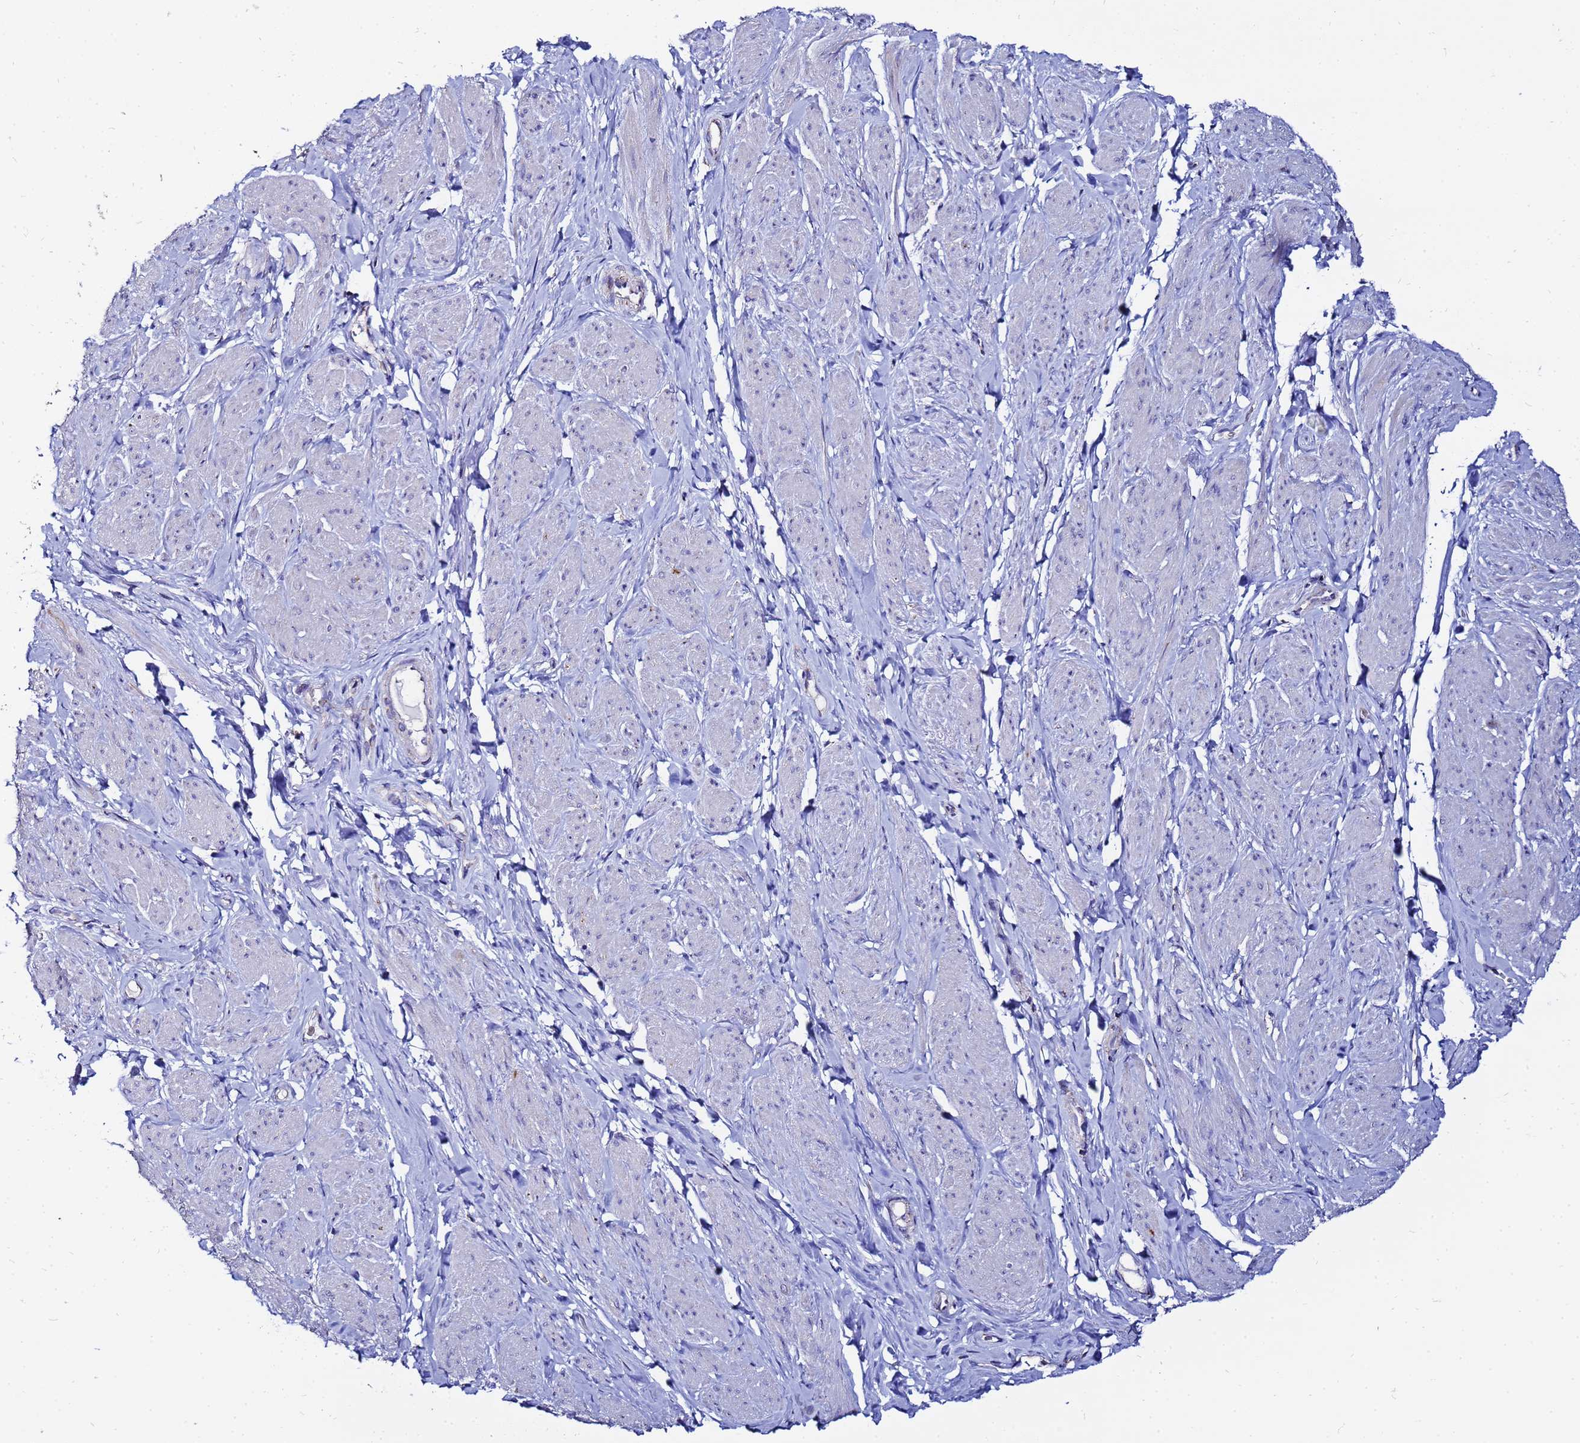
{"staining": {"intensity": "negative", "quantity": "none", "location": "none"}, "tissue": "smooth muscle", "cell_type": "Smooth muscle cells", "image_type": "normal", "snomed": [{"axis": "morphology", "description": "Normal tissue, NOS"}, {"axis": "topography", "description": "Smooth muscle"}, {"axis": "topography", "description": "Peripheral nerve tissue"}], "caption": "DAB immunohistochemical staining of normal smooth muscle displays no significant staining in smooth muscle cells. (DAB (3,3'-diaminobenzidine) immunohistochemistry (IHC) visualized using brightfield microscopy, high magnification).", "gene": "FAHD2A", "patient": {"sex": "male", "age": 69}}